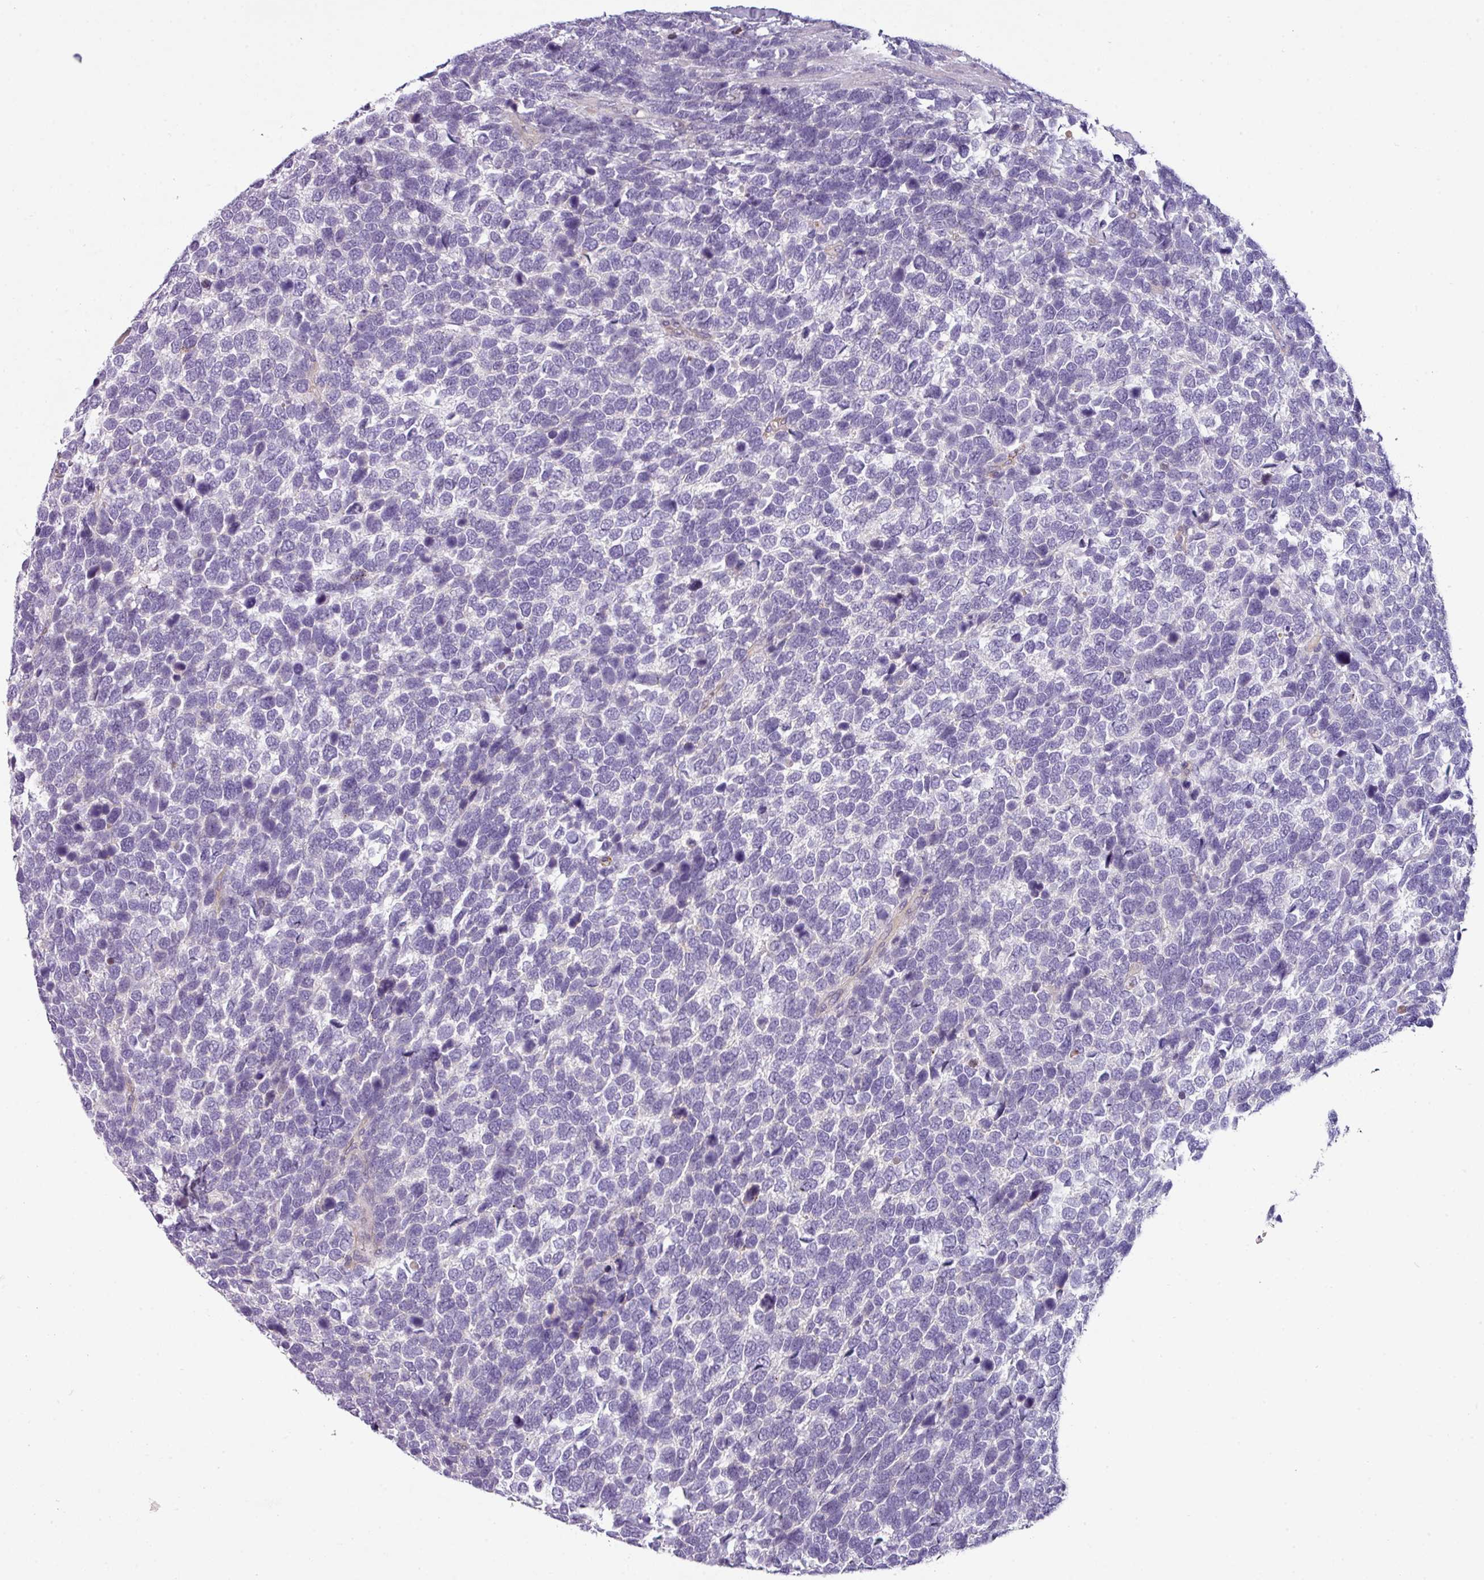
{"staining": {"intensity": "negative", "quantity": "none", "location": "none"}, "tissue": "urothelial cancer", "cell_type": "Tumor cells", "image_type": "cancer", "snomed": [{"axis": "morphology", "description": "Urothelial carcinoma, High grade"}, {"axis": "topography", "description": "Urinary bladder"}], "caption": "Immunohistochemistry (IHC) histopathology image of high-grade urothelial carcinoma stained for a protein (brown), which demonstrates no expression in tumor cells. Brightfield microscopy of IHC stained with DAB (brown) and hematoxylin (blue), captured at high magnification.", "gene": "BUD23", "patient": {"sex": "female", "age": 82}}